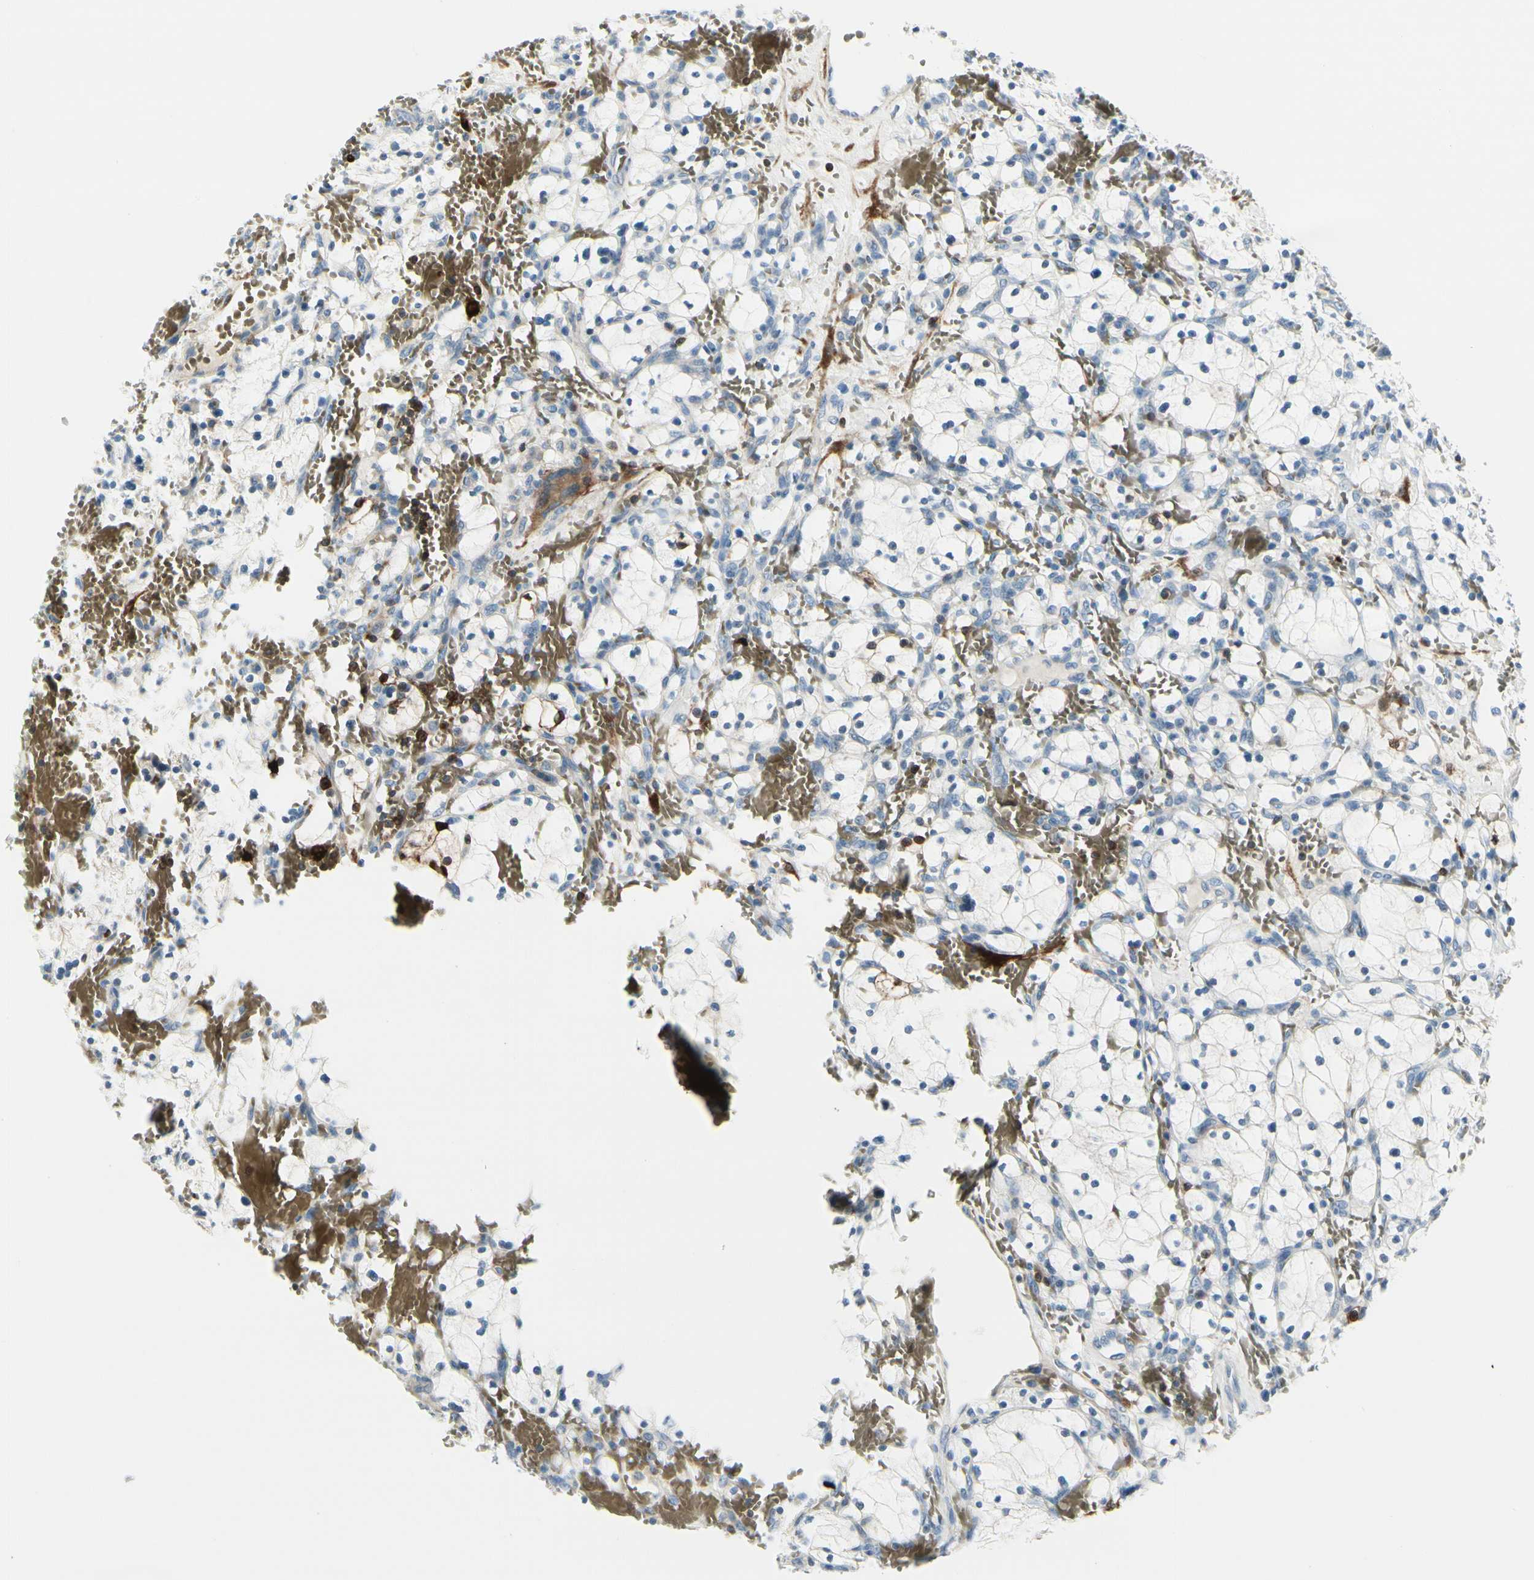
{"staining": {"intensity": "negative", "quantity": "none", "location": "none"}, "tissue": "renal cancer", "cell_type": "Tumor cells", "image_type": "cancer", "snomed": [{"axis": "morphology", "description": "Adenocarcinoma, NOS"}, {"axis": "topography", "description": "Kidney"}], "caption": "The micrograph demonstrates no significant expression in tumor cells of renal cancer (adenocarcinoma). (Brightfield microscopy of DAB (3,3'-diaminobenzidine) IHC at high magnification).", "gene": "TRAF1", "patient": {"sex": "female", "age": 83}}